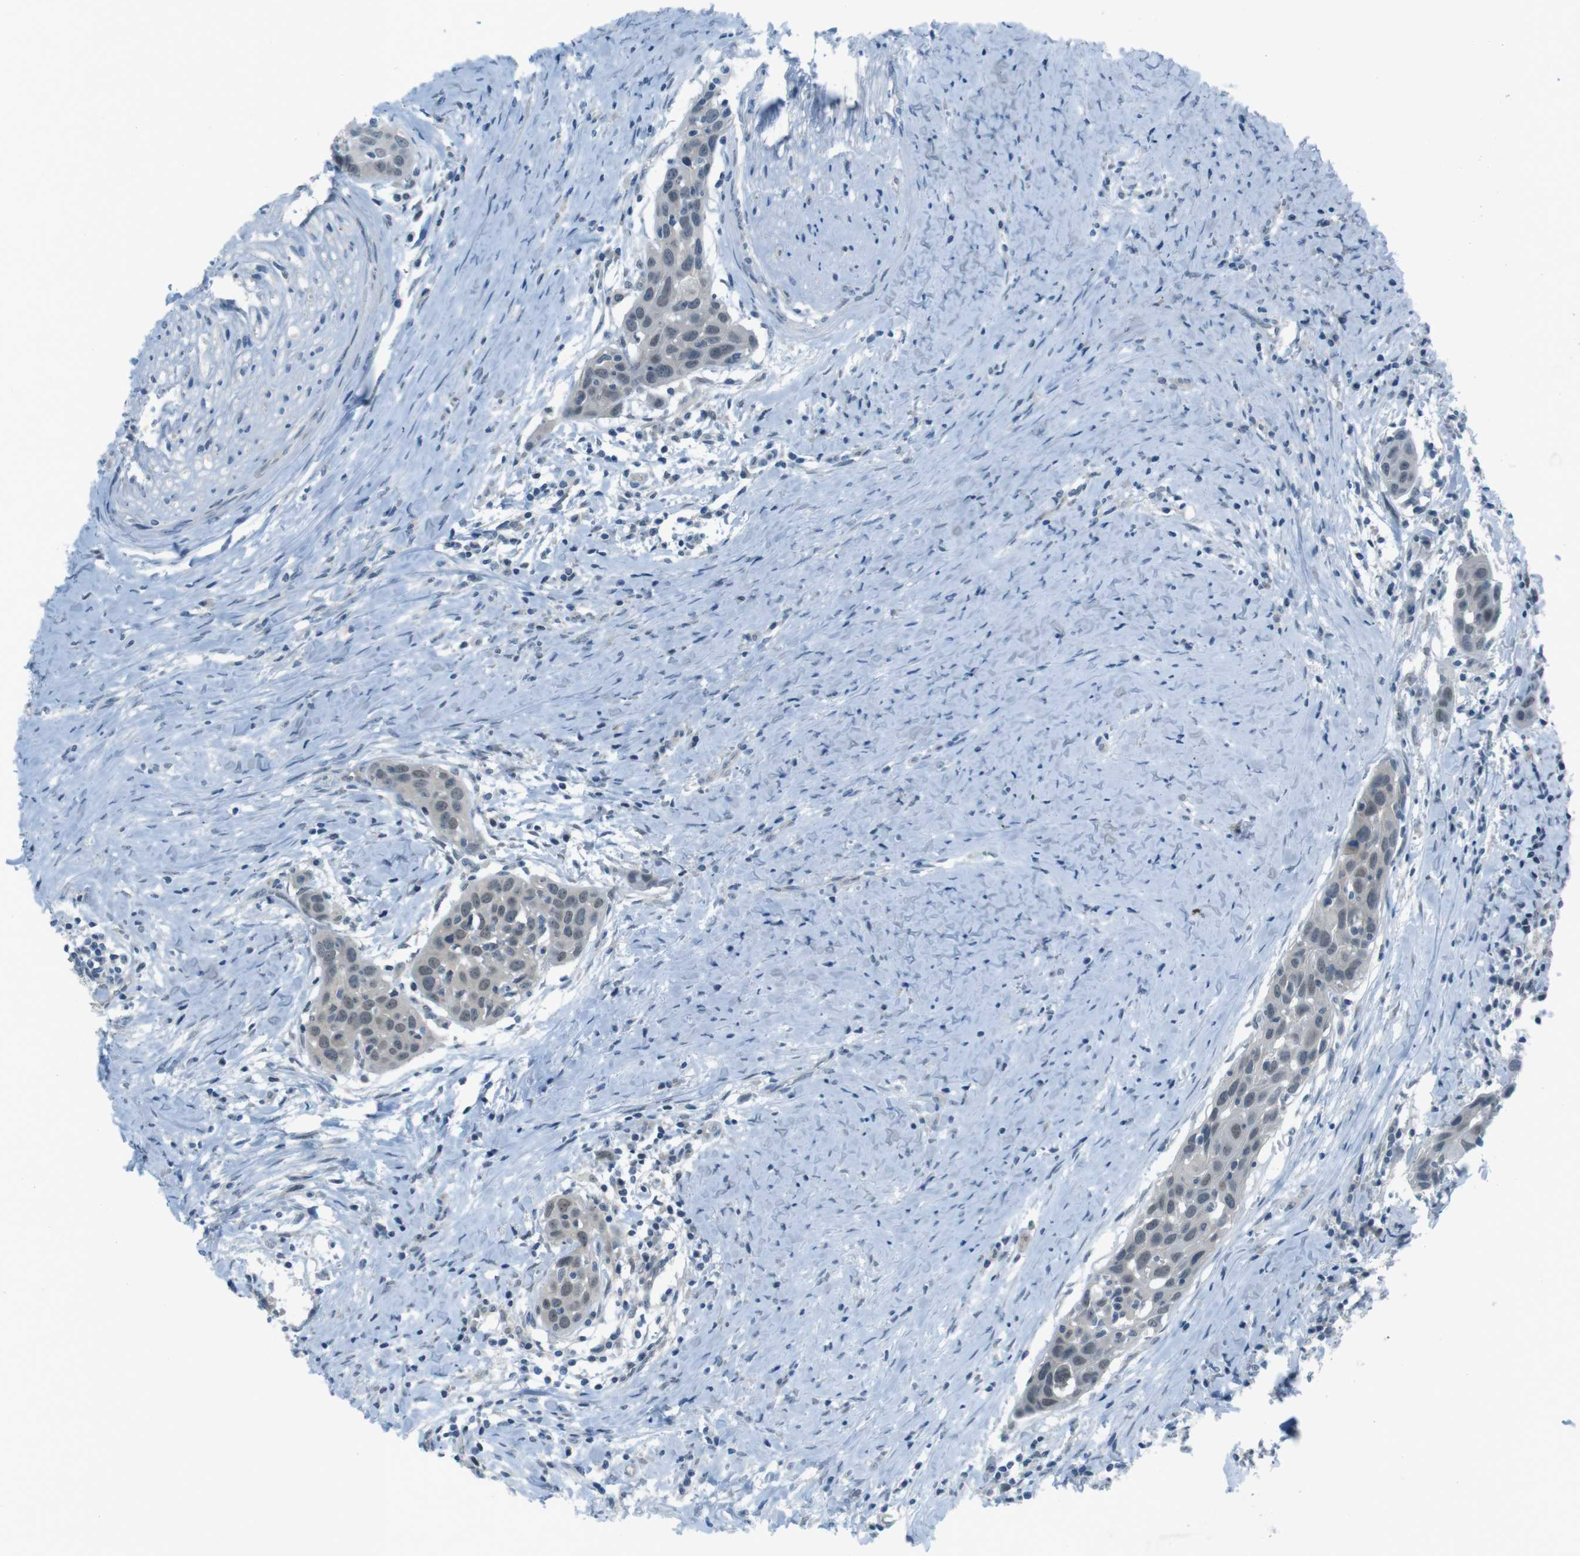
{"staining": {"intensity": "negative", "quantity": "none", "location": "none"}, "tissue": "head and neck cancer", "cell_type": "Tumor cells", "image_type": "cancer", "snomed": [{"axis": "morphology", "description": "Squamous cell carcinoma, NOS"}, {"axis": "topography", "description": "Oral tissue"}, {"axis": "topography", "description": "Head-Neck"}], "caption": "Tumor cells show no significant protein expression in head and neck cancer. (DAB (3,3'-diaminobenzidine) immunohistochemistry with hematoxylin counter stain).", "gene": "ZDHHC20", "patient": {"sex": "female", "age": 50}}